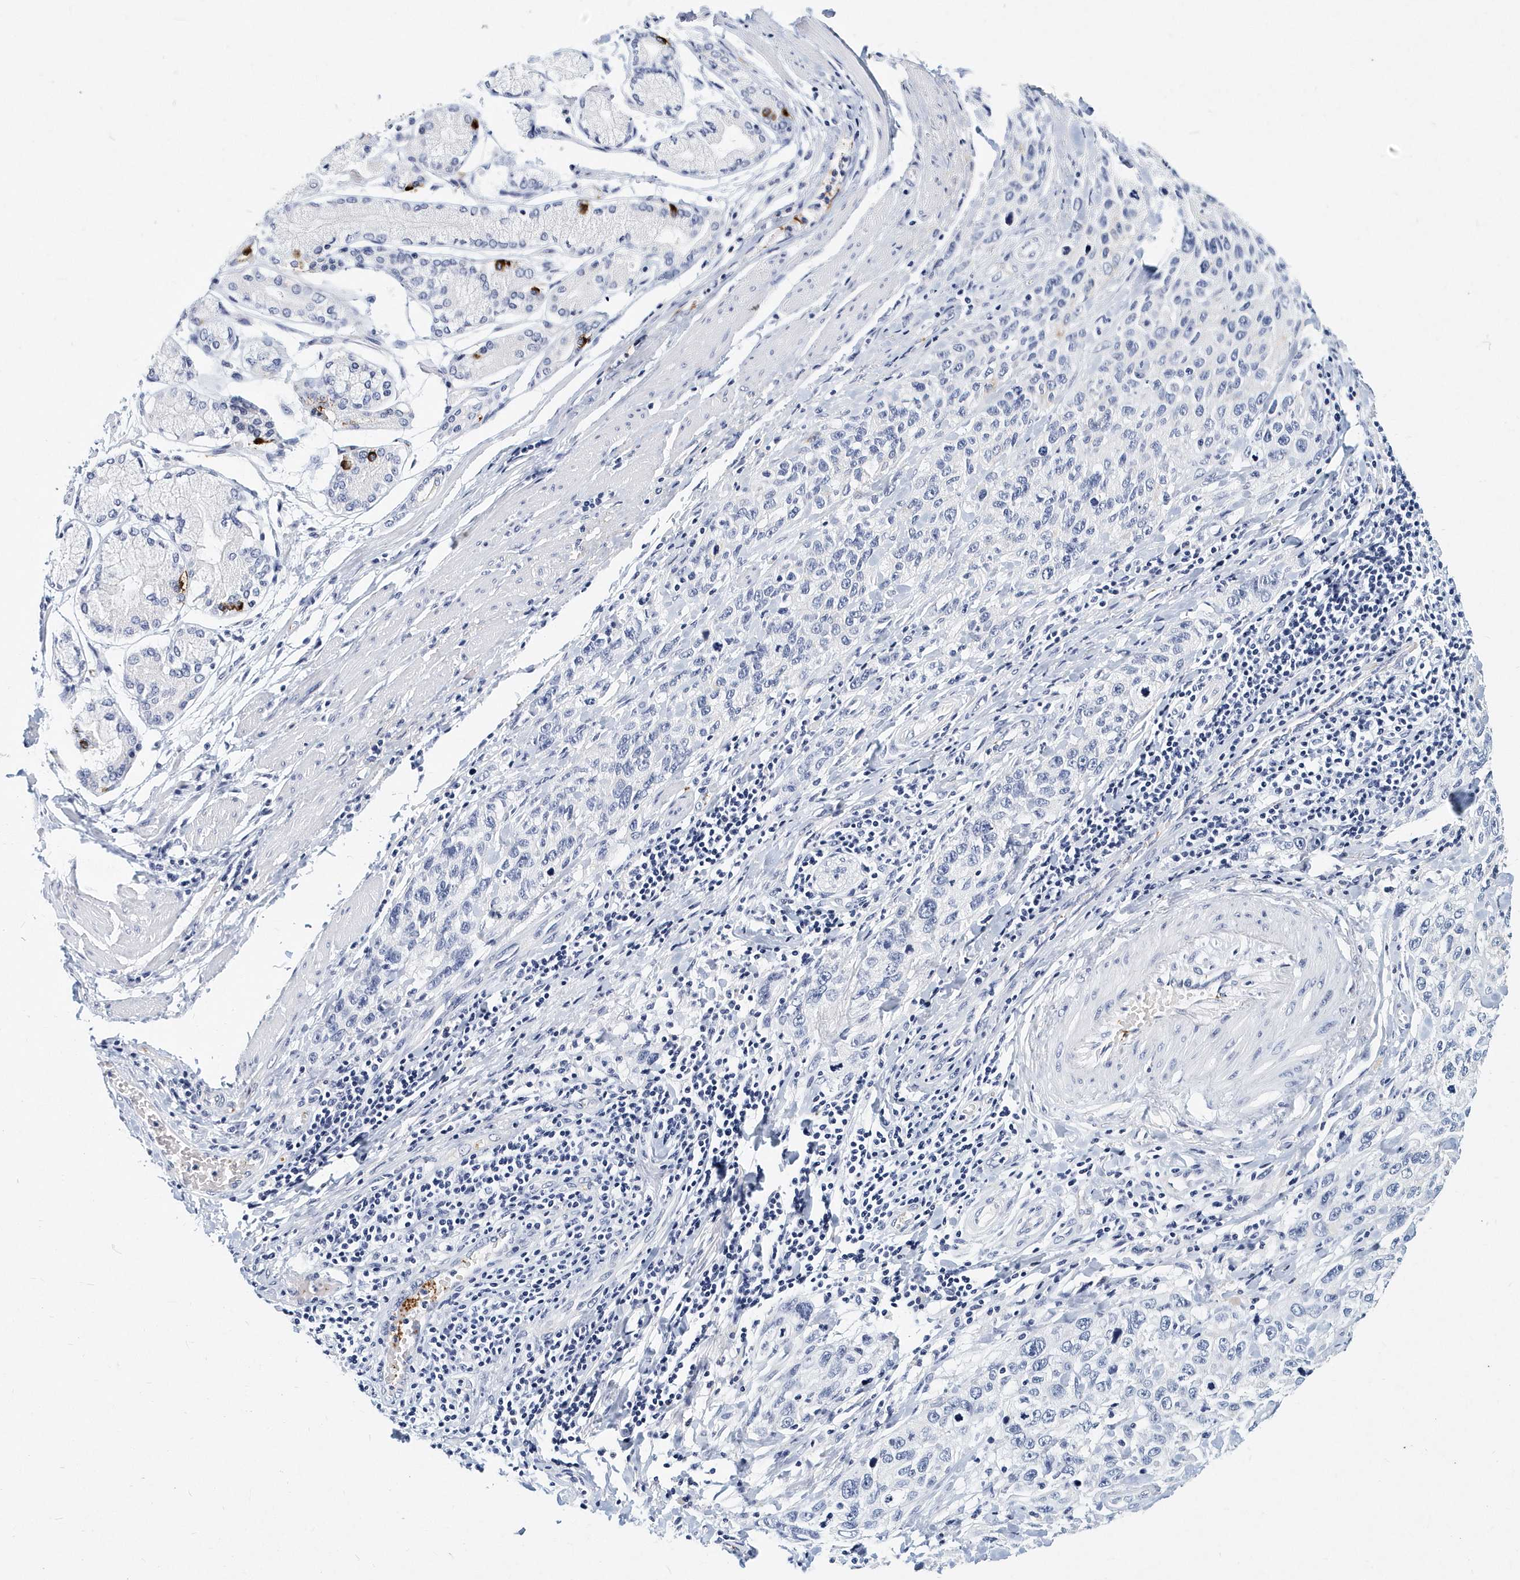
{"staining": {"intensity": "negative", "quantity": "none", "location": "none"}, "tissue": "stomach cancer", "cell_type": "Tumor cells", "image_type": "cancer", "snomed": [{"axis": "morphology", "description": "Normal tissue, NOS"}, {"axis": "morphology", "description": "Adenocarcinoma, NOS"}, {"axis": "topography", "description": "Lymph node"}, {"axis": "topography", "description": "Stomach"}], "caption": "The histopathology image demonstrates no staining of tumor cells in stomach adenocarcinoma. (DAB immunohistochemistry, high magnification).", "gene": "ITGA2B", "patient": {"sex": "male", "age": 48}}